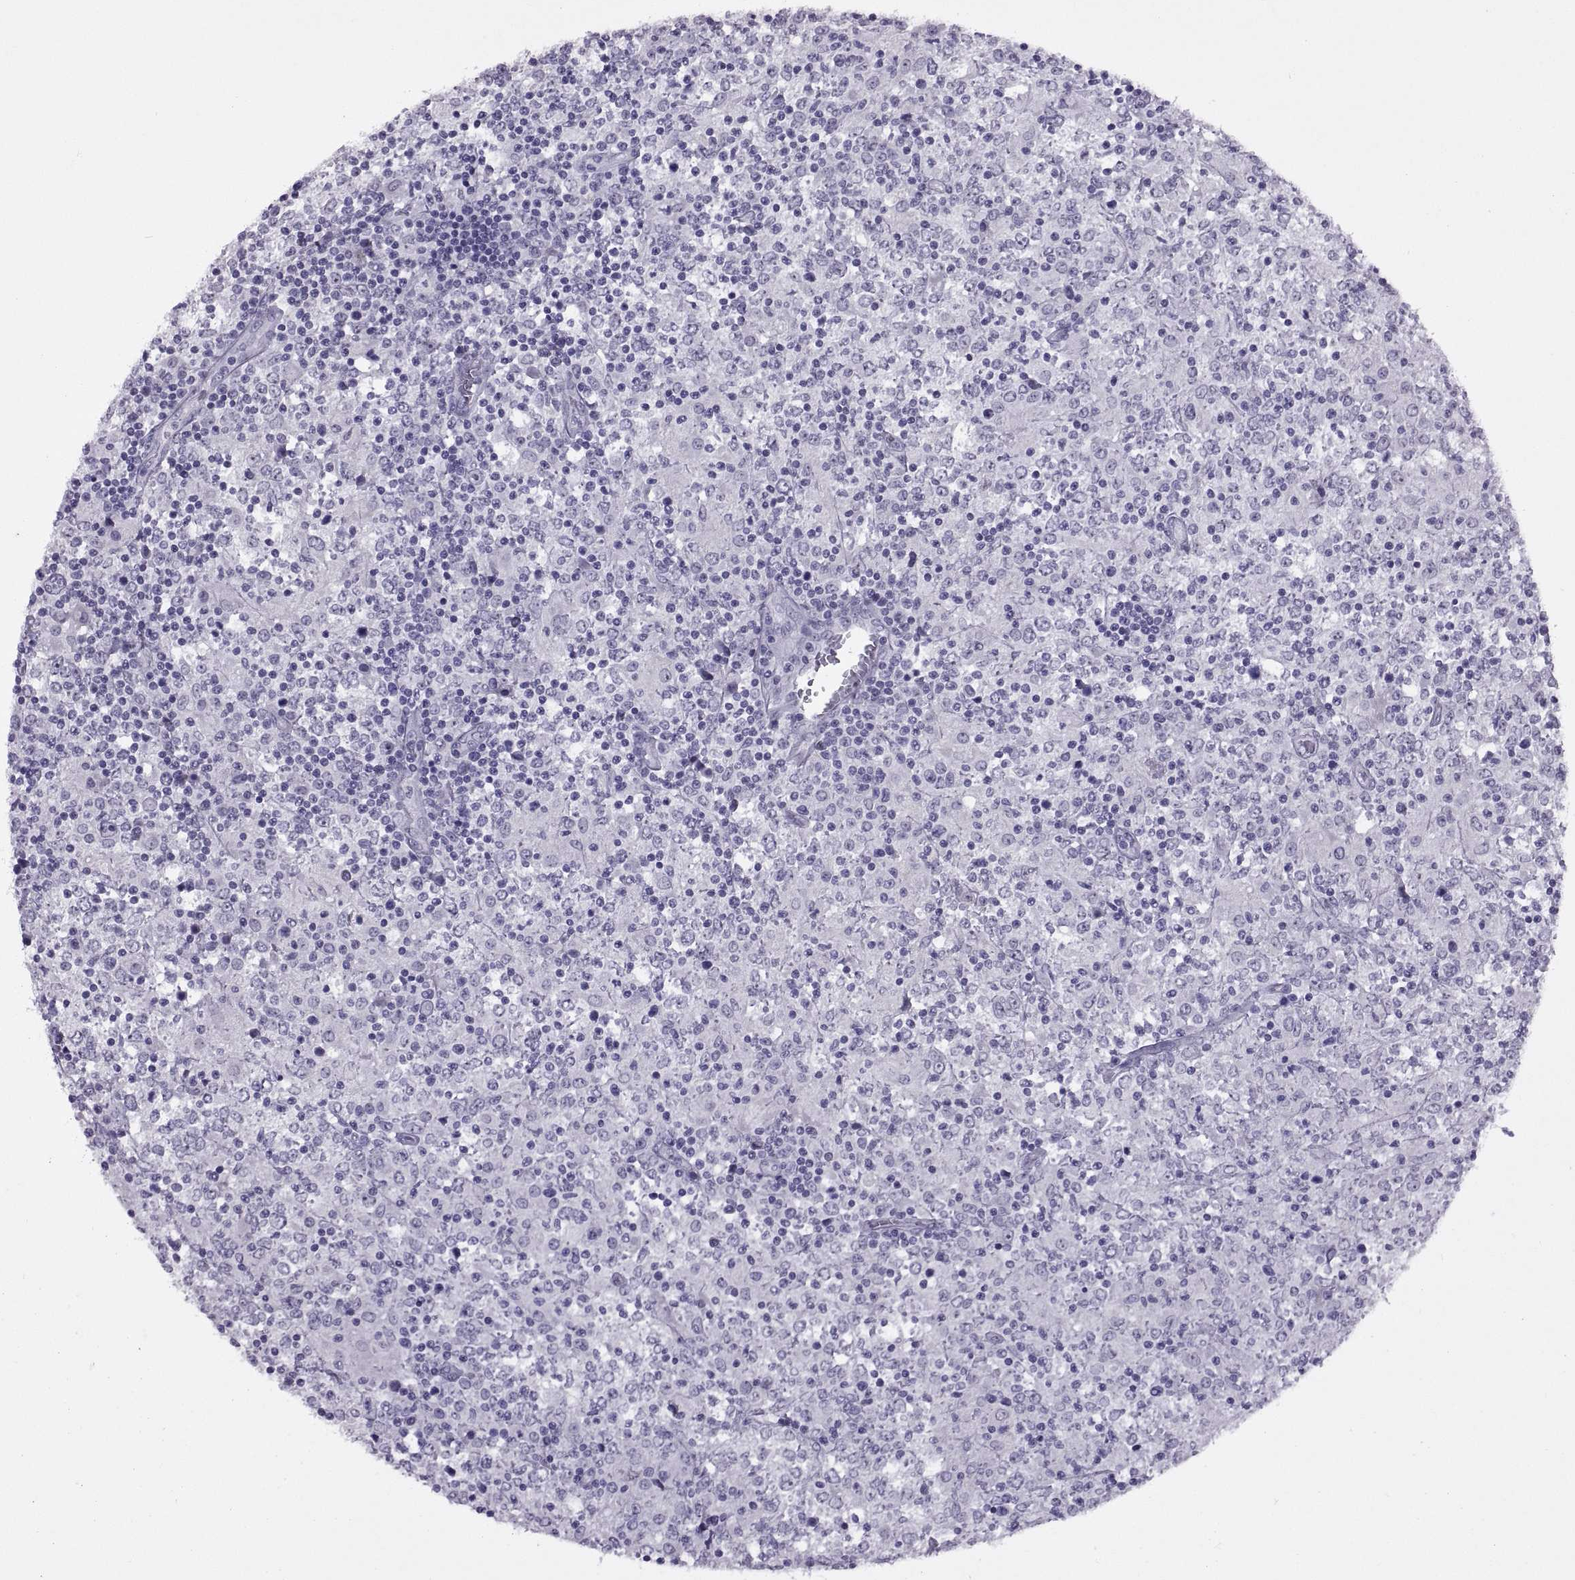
{"staining": {"intensity": "negative", "quantity": "none", "location": "none"}, "tissue": "lymphoma", "cell_type": "Tumor cells", "image_type": "cancer", "snomed": [{"axis": "morphology", "description": "Malignant lymphoma, non-Hodgkin's type, High grade"}, {"axis": "topography", "description": "Lymph node"}], "caption": "Immunohistochemistry histopathology image of neoplastic tissue: high-grade malignant lymphoma, non-Hodgkin's type stained with DAB (3,3'-diaminobenzidine) reveals no significant protein expression in tumor cells. (Immunohistochemistry, brightfield microscopy, high magnification).", "gene": "ASIC2", "patient": {"sex": "female", "age": 84}}